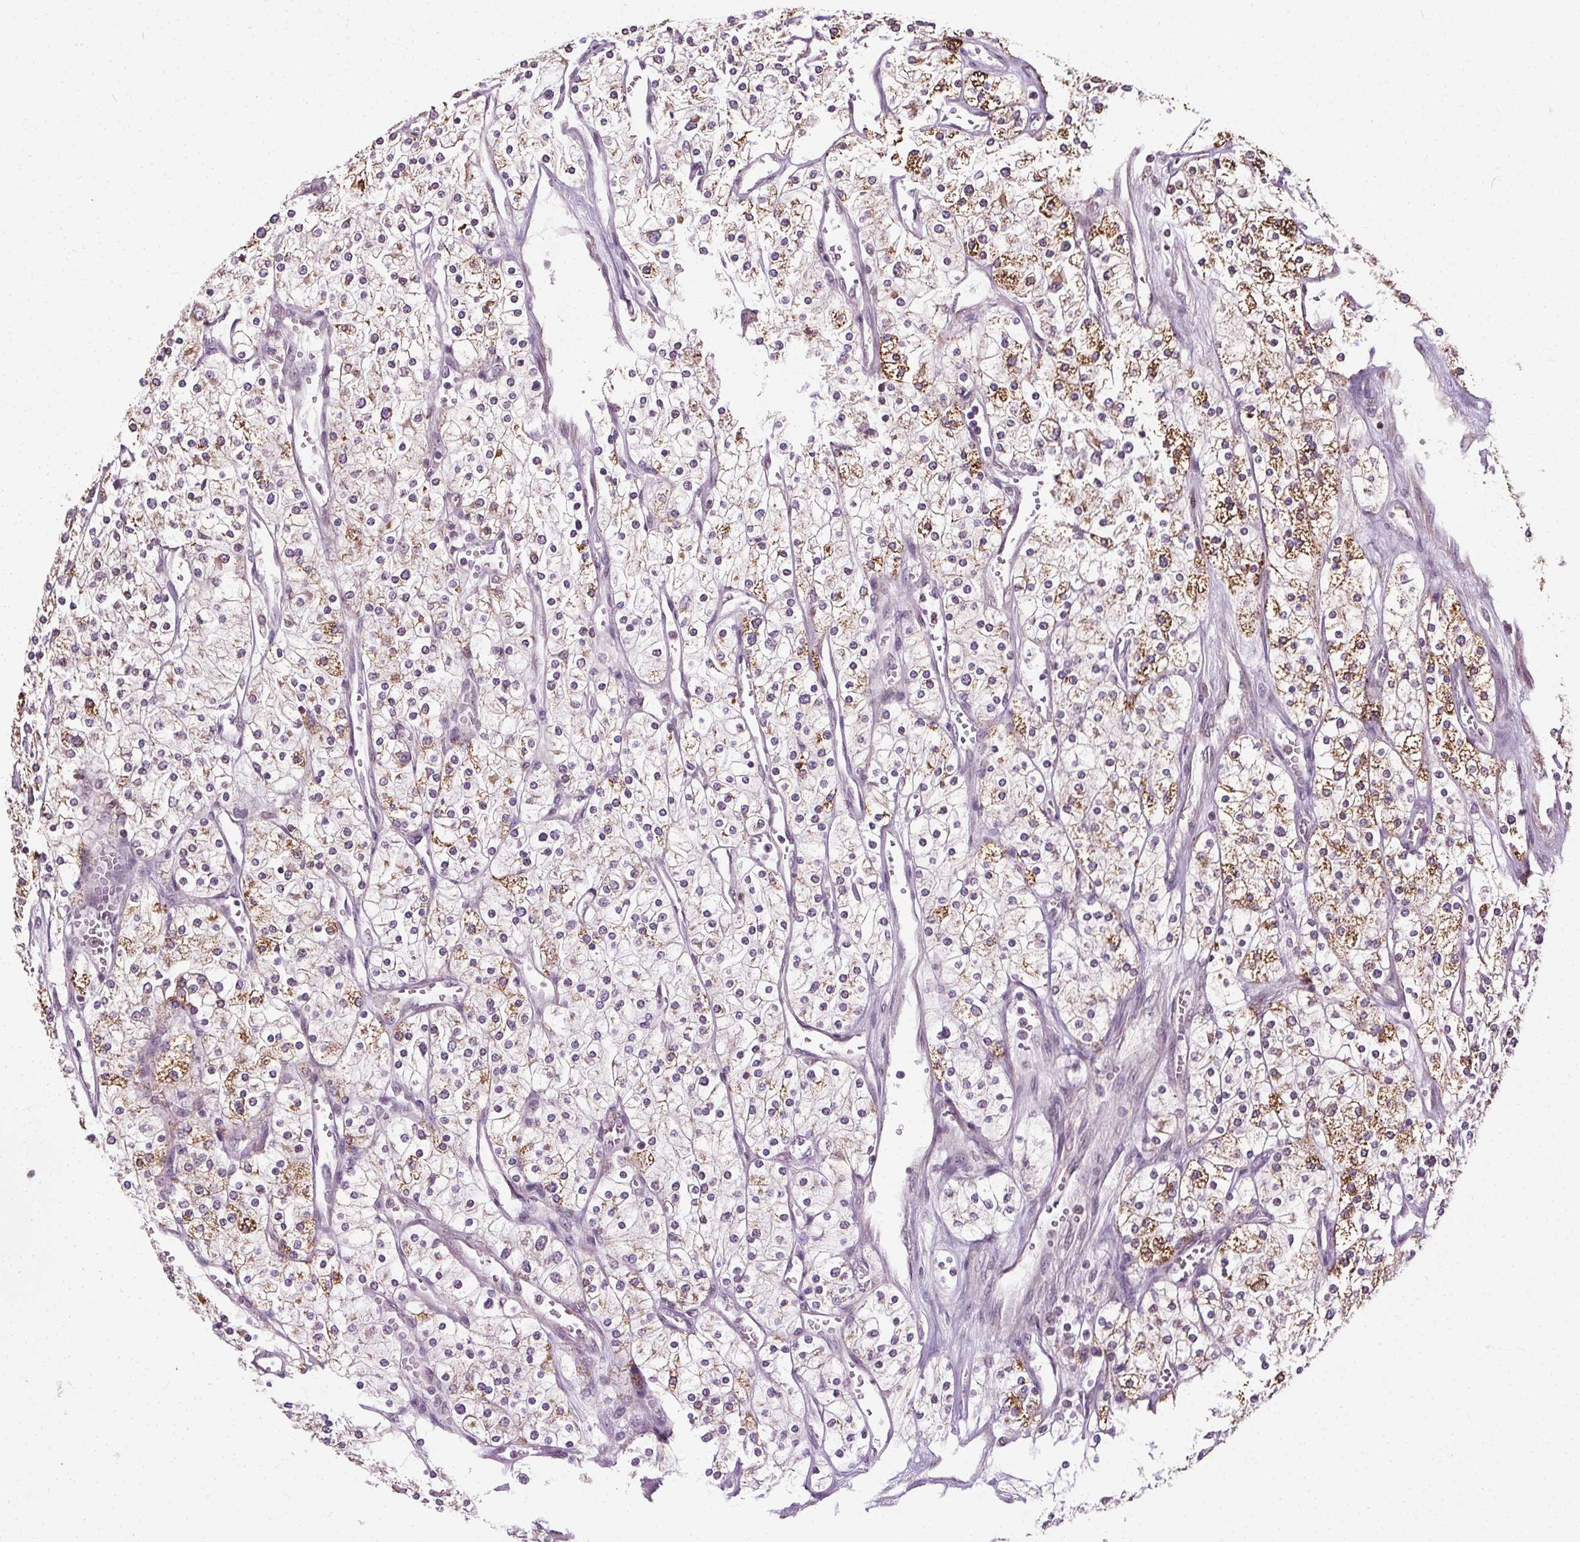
{"staining": {"intensity": "moderate", "quantity": "25%-75%", "location": "cytoplasmic/membranous"}, "tissue": "renal cancer", "cell_type": "Tumor cells", "image_type": "cancer", "snomed": [{"axis": "morphology", "description": "Adenocarcinoma, NOS"}, {"axis": "topography", "description": "Kidney"}], "caption": "Human adenocarcinoma (renal) stained with a brown dye demonstrates moderate cytoplasmic/membranous positive staining in approximately 25%-75% of tumor cells.", "gene": "LFNG", "patient": {"sex": "male", "age": 80}}